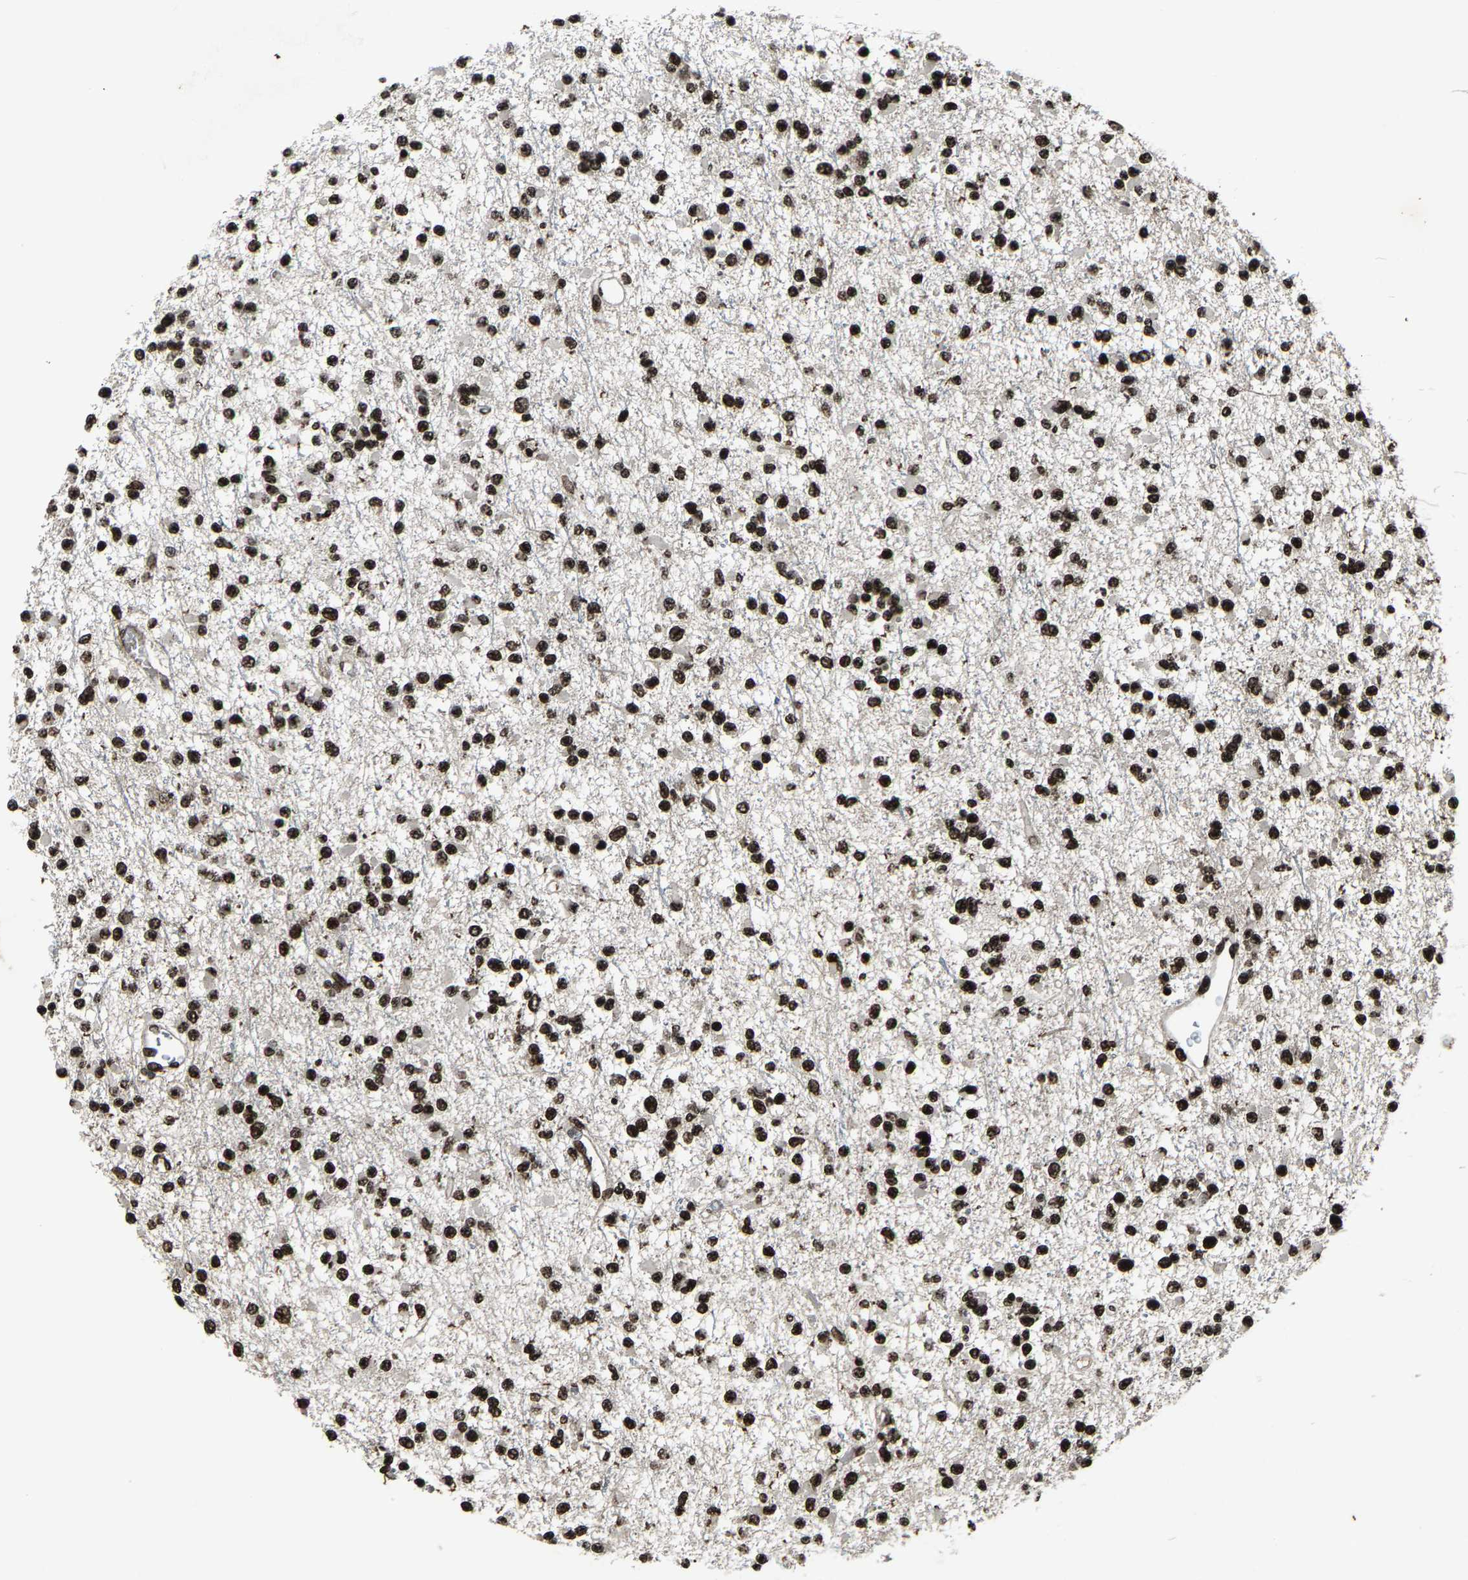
{"staining": {"intensity": "strong", "quantity": ">75%", "location": "nuclear"}, "tissue": "glioma", "cell_type": "Tumor cells", "image_type": "cancer", "snomed": [{"axis": "morphology", "description": "Glioma, malignant, Low grade"}, {"axis": "topography", "description": "Brain"}], "caption": "Glioma tissue exhibits strong nuclear positivity in about >75% of tumor cells, visualized by immunohistochemistry.", "gene": "H4C1", "patient": {"sex": "female", "age": 22}}